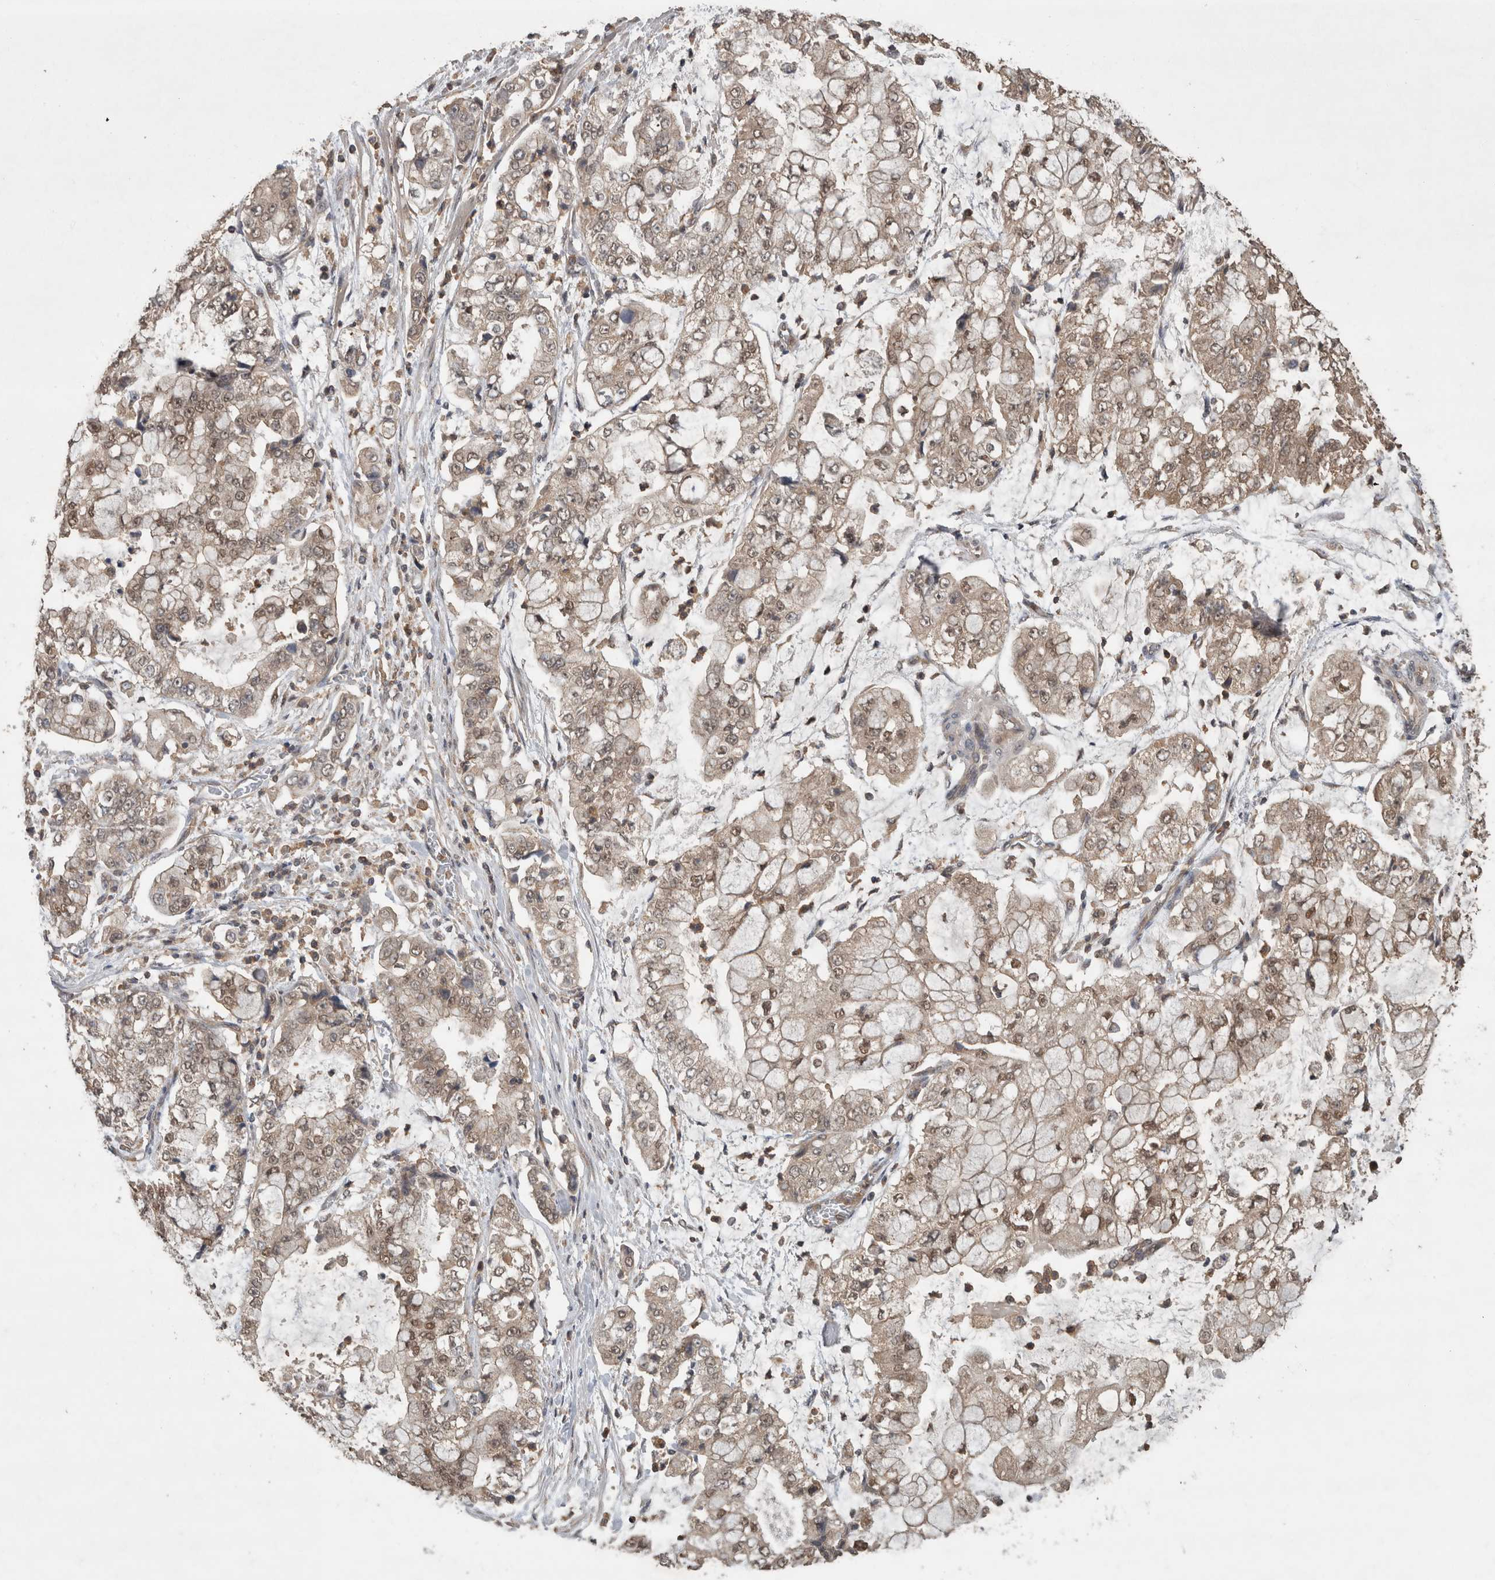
{"staining": {"intensity": "weak", "quantity": "25%-75%", "location": "cytoplasmic/membranous,nuclear"}, "tissue": "stomach cancer", "cell_type": "Tumor cells", "image_type": "cancer", "snomed": [{"axis": "morphology", "description": "Adenocarcinoma, NOS"}, {"axis": "topography", "description": "Stomach"}], "caption": "Immunohistochemistry (IHC) histopathology image of human stomach cancer stained for a protein (brown), which exhibits low levels of weak cytoplasmic/membranous and nuclear staining in approximately 25%-75% of tumor cells.", "gene": "OTUD7B", "patient": {"sex": "male", "age": 76}}